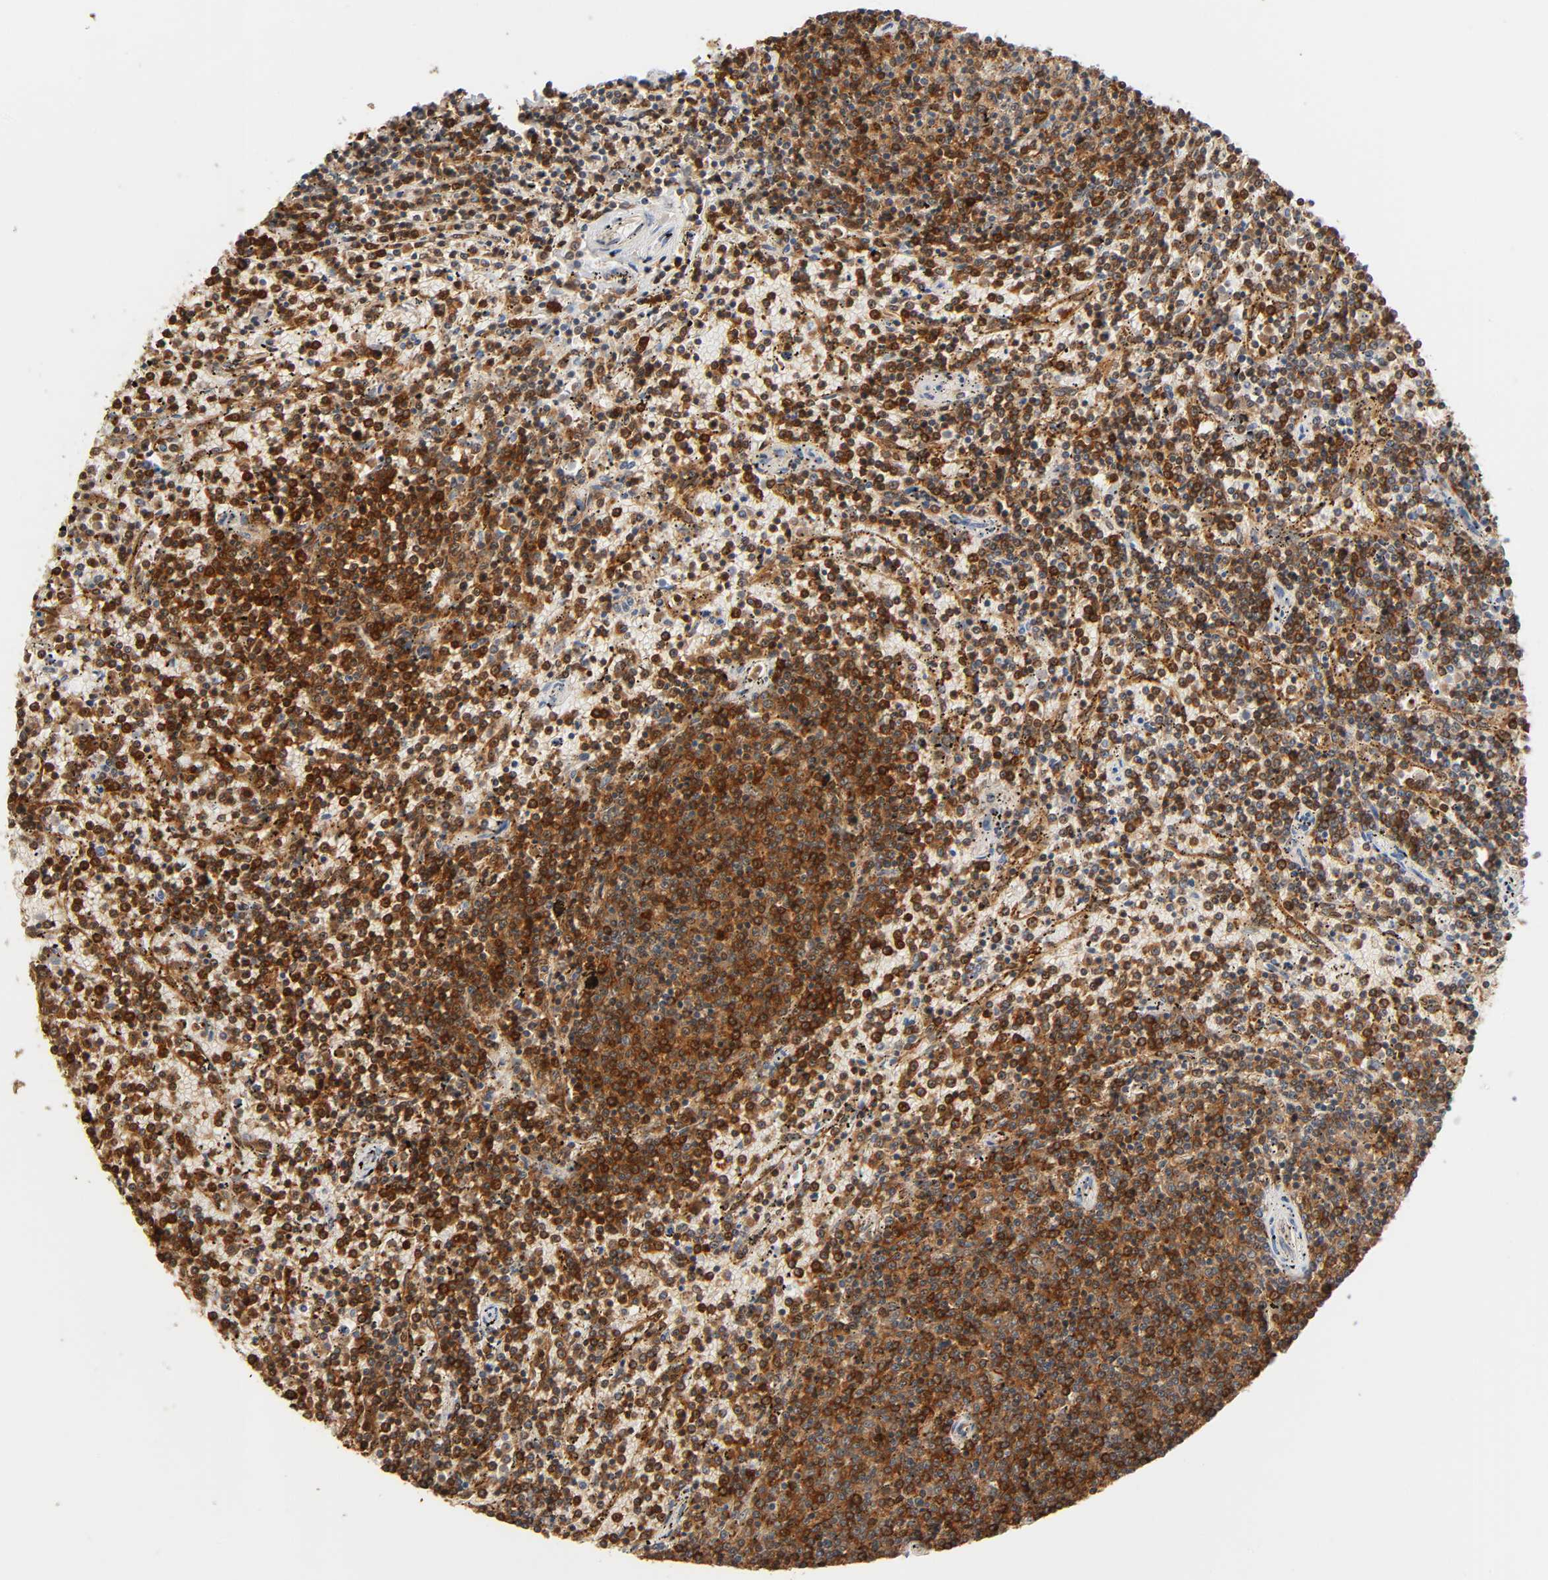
{"staining": {"intensity": "strong", "quantity": ">75%", "location": "cytoplasmic/membranous"}, "tissue": "lymphoma", "cell_type": "Tumor cells", "image_type": "cancer", "snomed": [{"axis": "morphology", "description": "Malignant lymphoma, non-Hodgkin's type, Low grade"}, {"axis": "topography", "description": "Spleen"}], "caption": "Lymphoma stained with a brown dye displays strong cytoplasmic/membranous positive expression in approximately >75% of tumor cells.", "gene": "BIN1", "patient": {"sex": "female", "age": 50}}